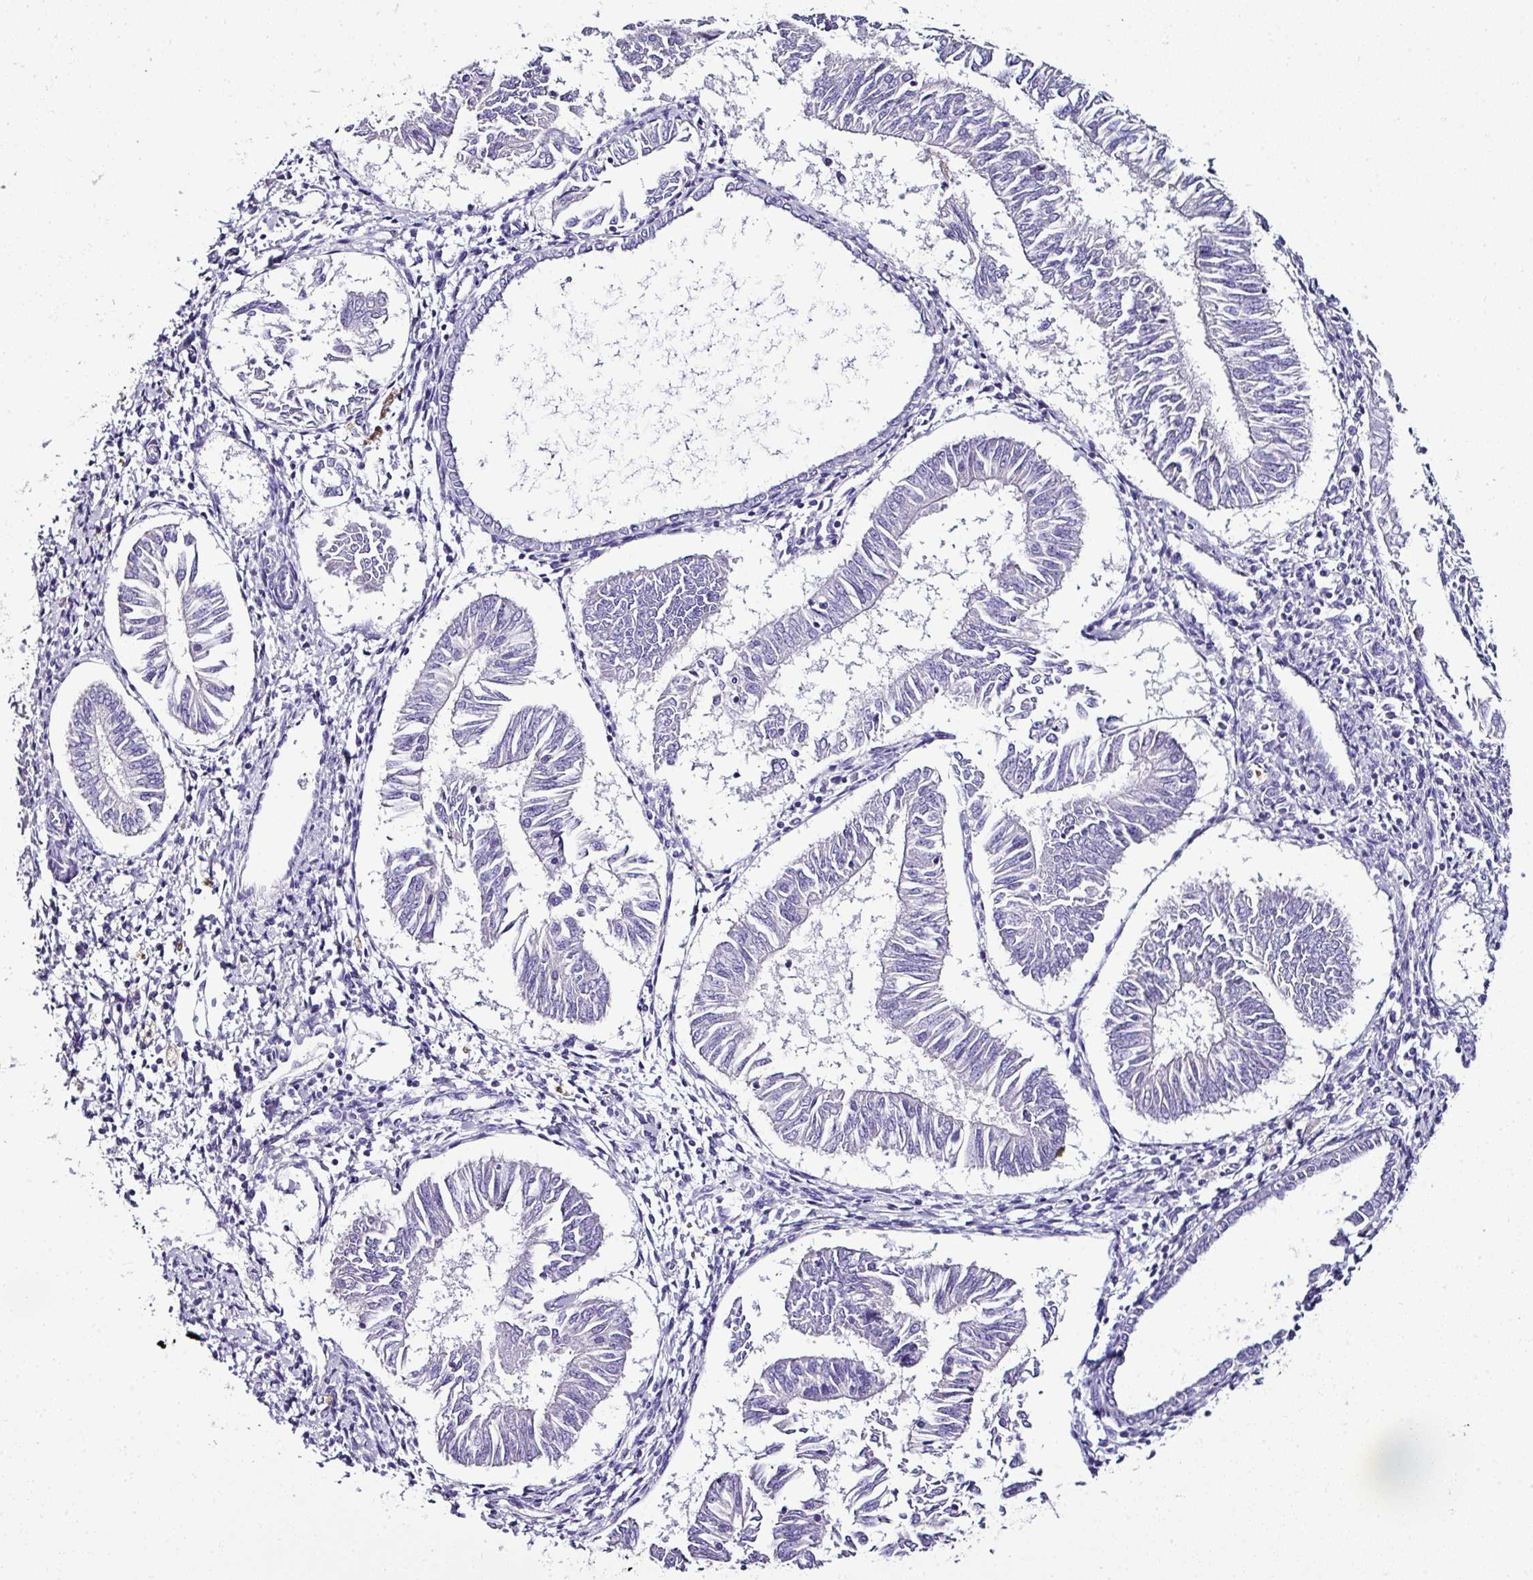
{"staining": {"intensity": "negative", "quantity": "none", "location": "none"}, "tissue": "endometrial cancer", "cell_type": "Tumor cells", "image_type": "cancer", "snomed": [{"axis": "morphology", "description": "Adenocarcinoma, NOS"}, {"axis": "topography", "description": "Endometrium"}], "caption": "High power microscopy photomicrograph of an immunohistochemistry (IHC) image of endometrial cancer (adenocarcinoma), revealing no significant positivity in tumor cells.", "gene": "NAPSA", "patient": {"sex": "female", "age": 58}}